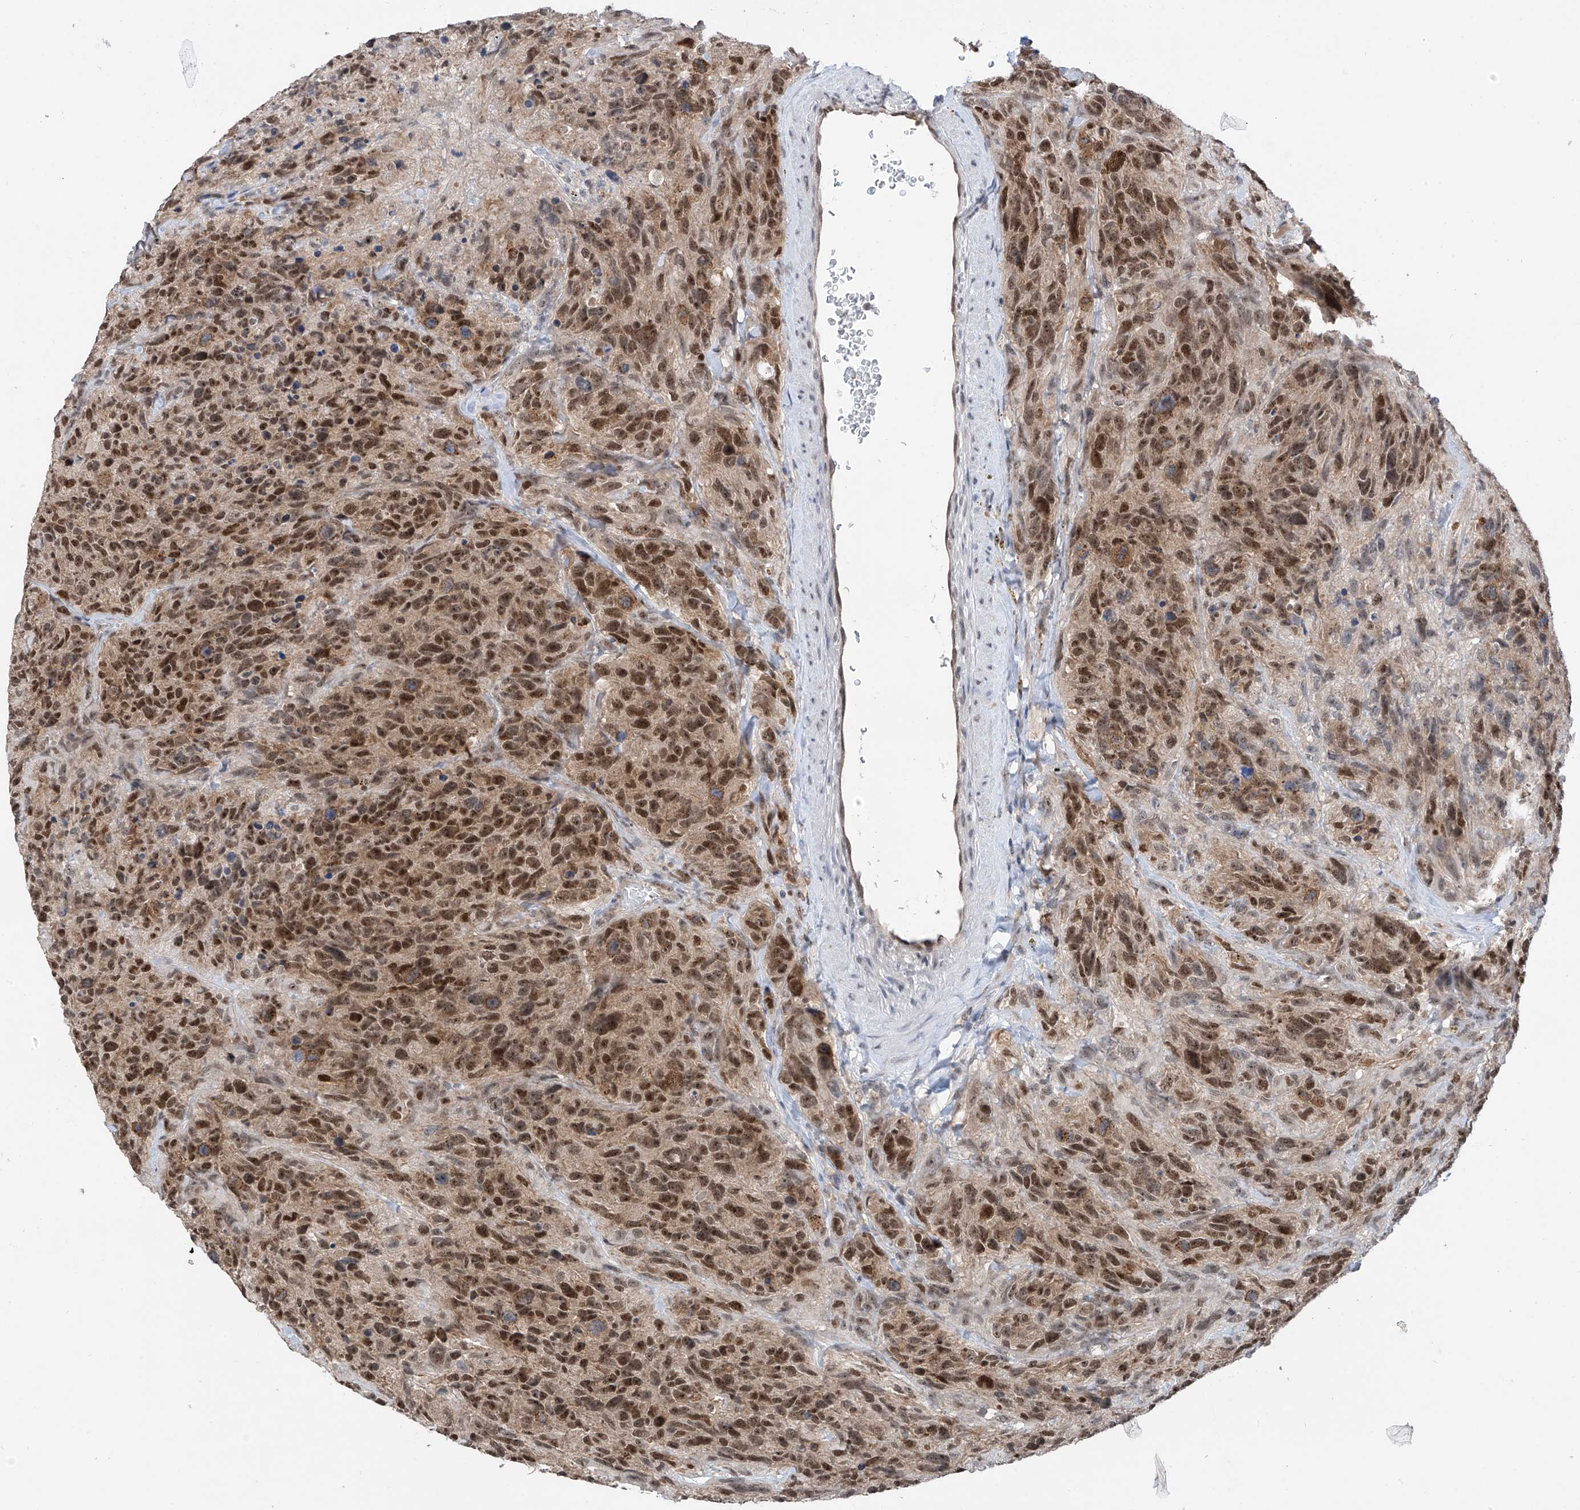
{"staining": {"intensity": "strong", "quantity": ">75%", "location": "nuclear"}, "tissue": "glioma", "cell_type": "Tumor cells", "image_type": "cancer", "snomed": [{"axis": "morphology", "description": "Glioma, malignant, High grade"}, {"axis": "topography", "description": "Brain"}], "caption": "Tumor cells reveal strong nuclear expression in about >75% of cells in glioma.", "gene": "RPAIN", "patient": {"sex": "male", "age": 69}}